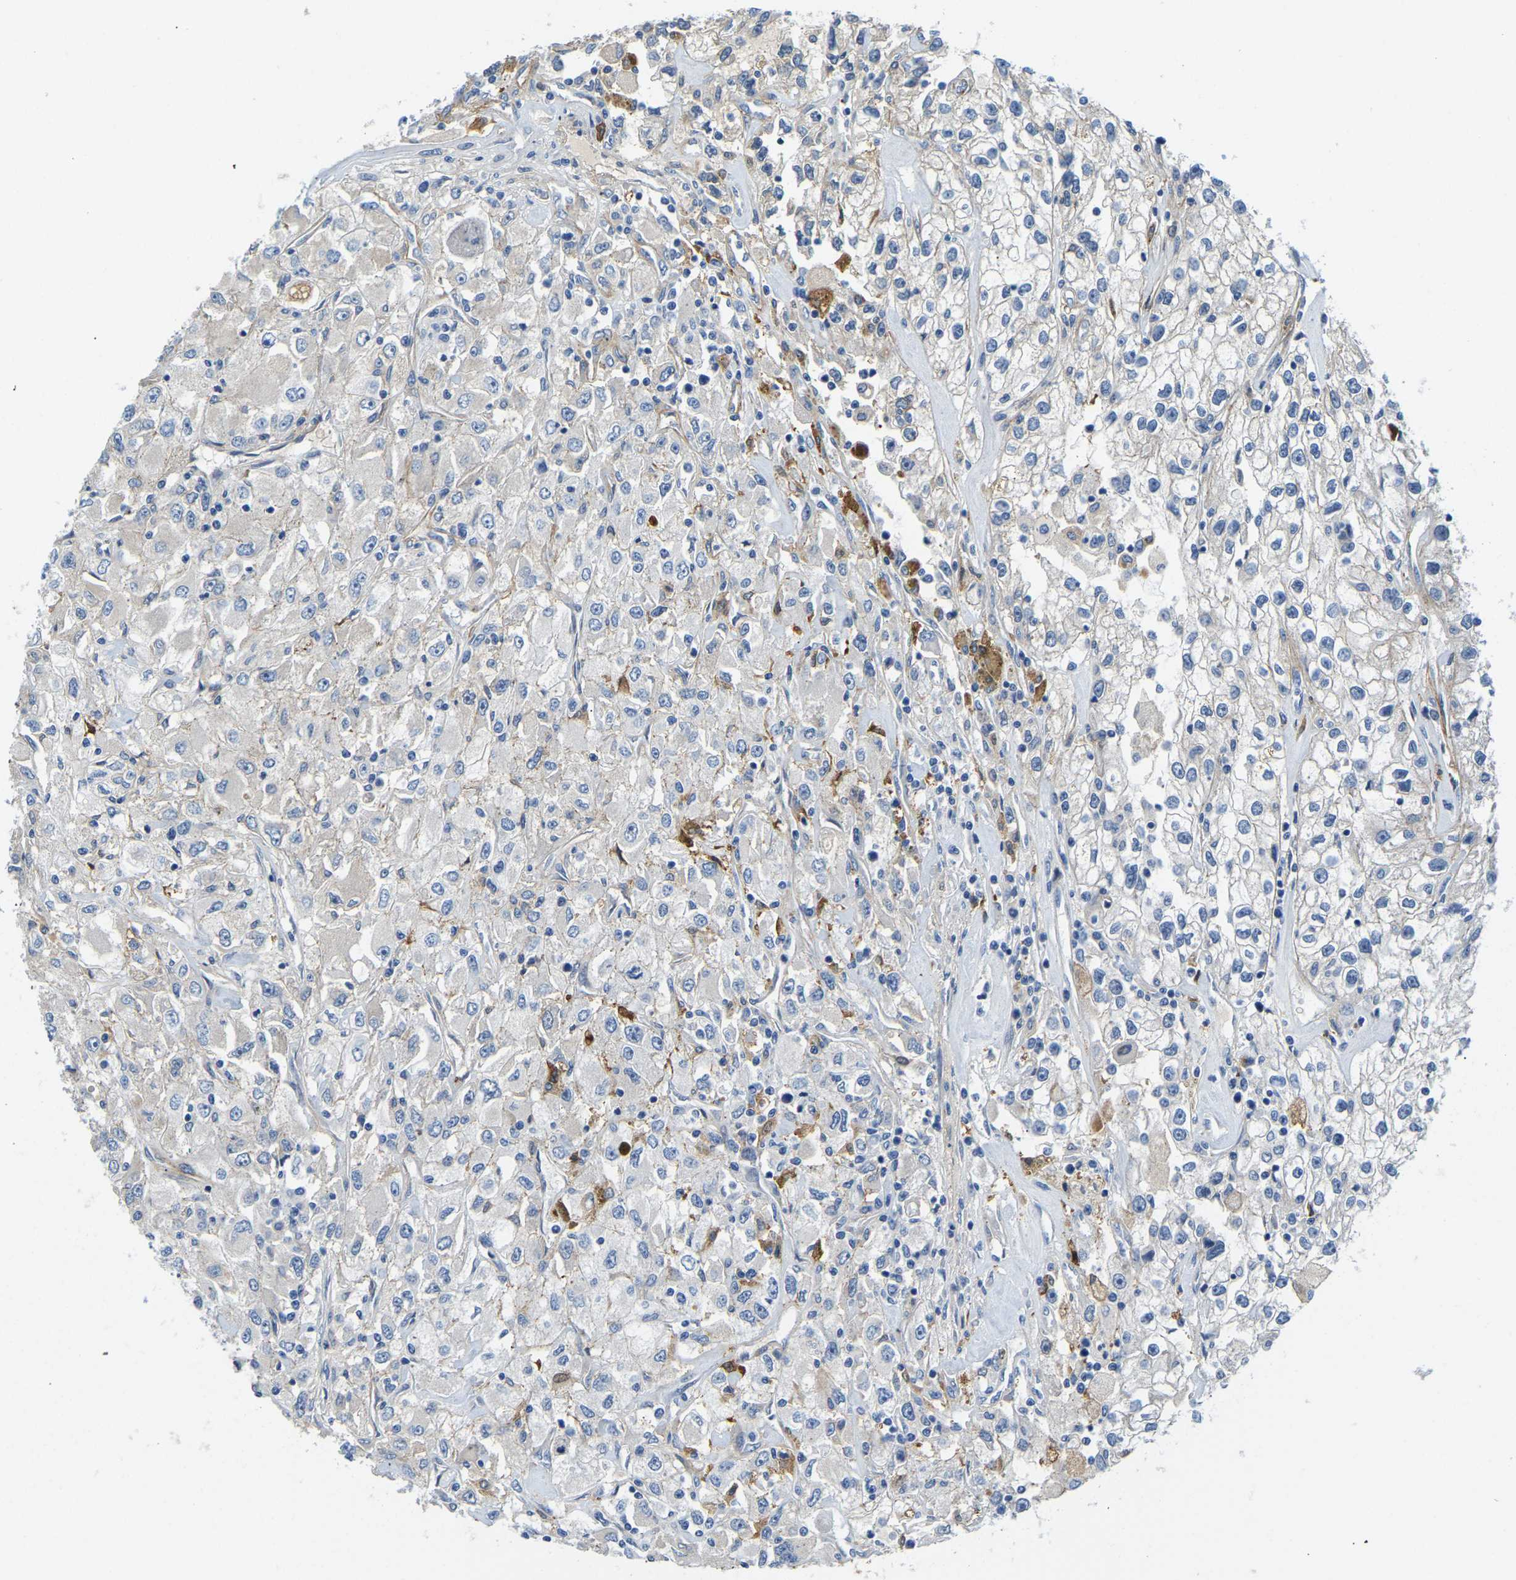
{"staining": {"intensity": "negative", "quantity": "none", "location": "none"}, "tissue": "renal cancer", "cell_type": "Tumor cells", "image_type": "cancer", "snomed": [{"axis": "morphology", "description": "Adenocarcinoma, NOS"}, {"axis": "topography", "description": "Kidney"}], "caption": "The photomicrograph demonstrates no significant staining in tumor cells of renal adenocarcinoma. The staining was performed using DAB (3,3'-diaminobenzidine) to visualize the protein expression in brown, while the nuclei were stained in blue with hematoxylin (Magnification: 20x).", "gene": "LIAS", "patient": {"sex": "female", "age": 52}}